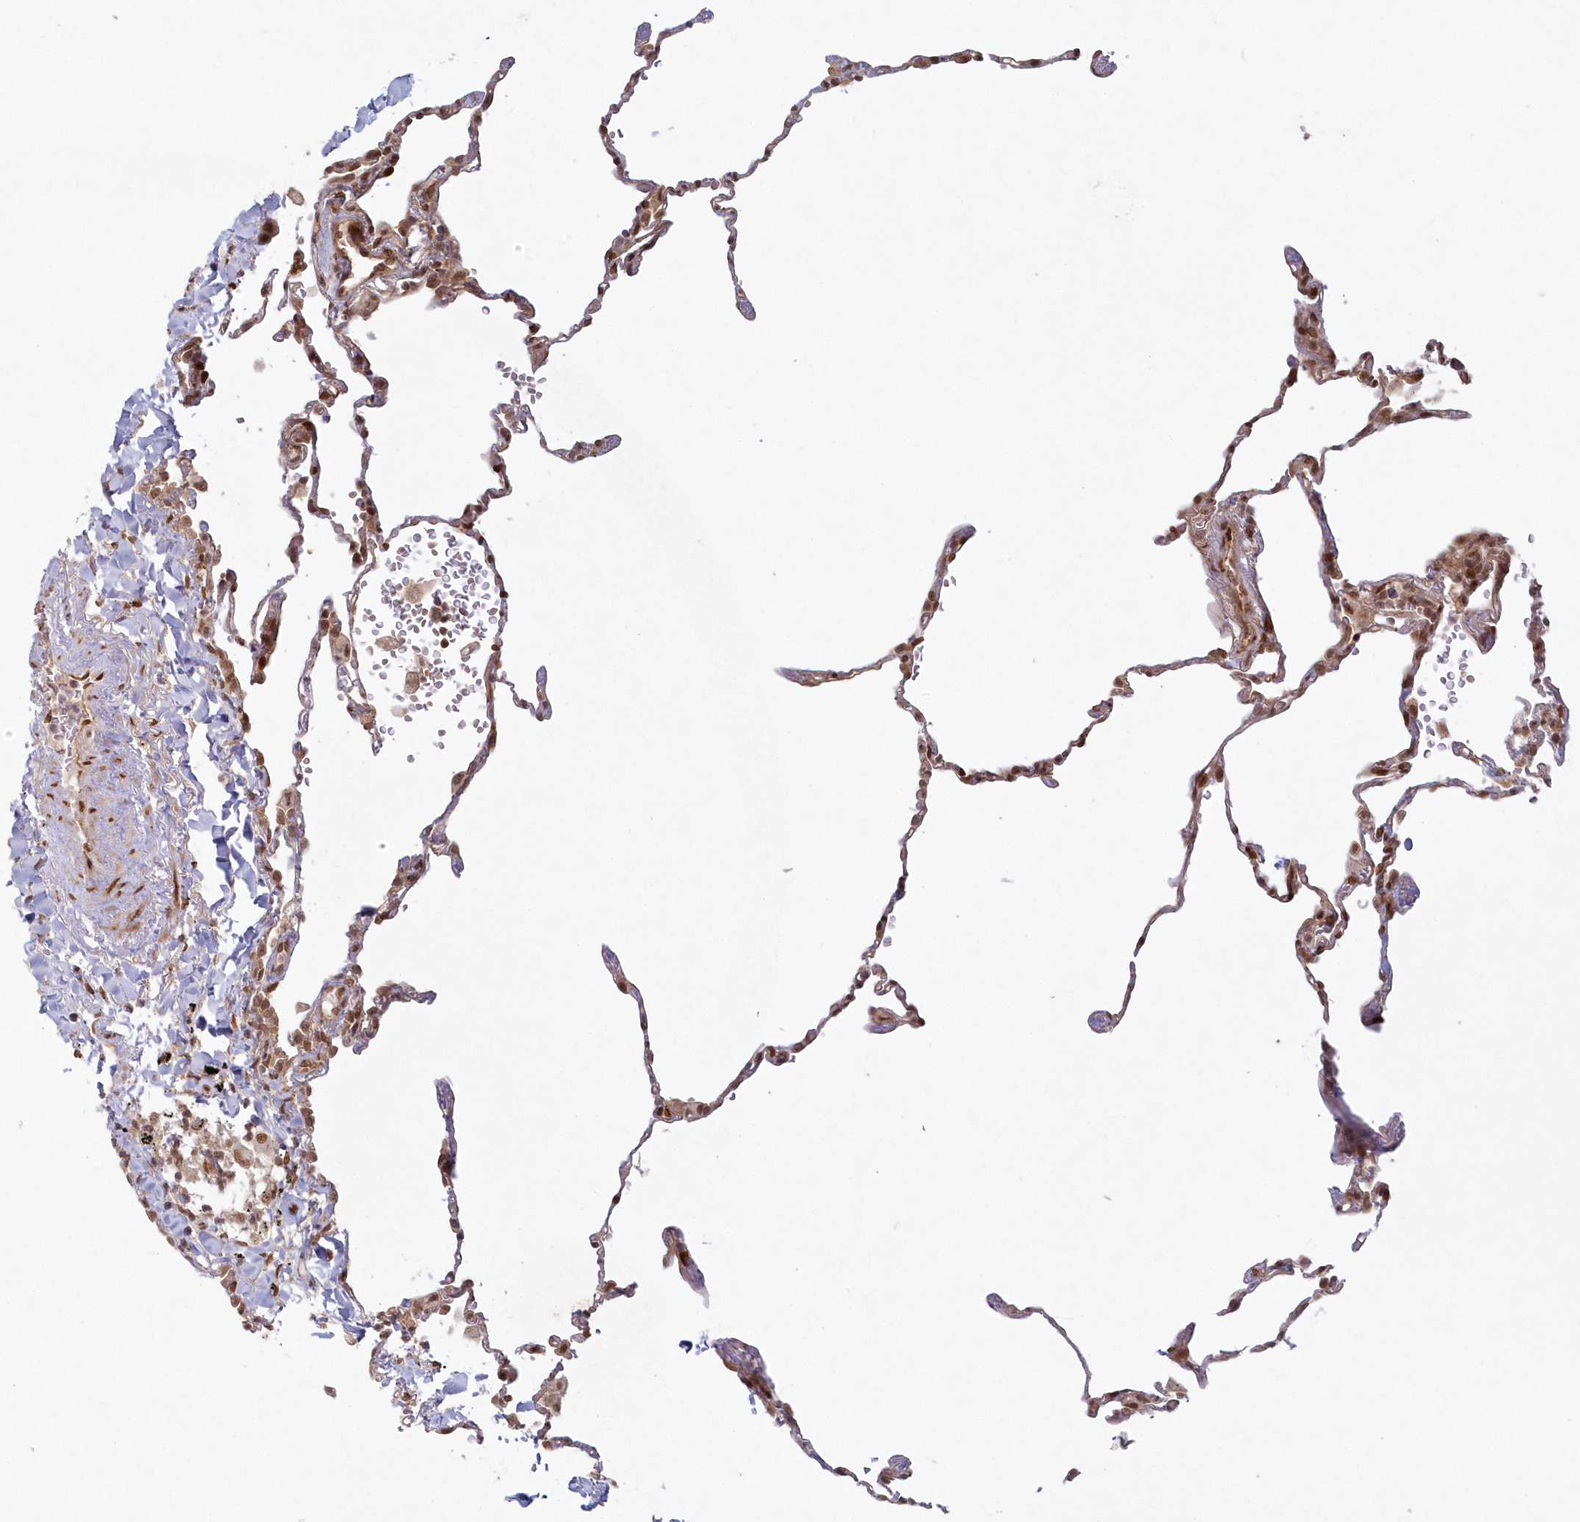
{"staining": {"intensity": "moderate", "quantity": ">75%", "location": "cytoplasmic/membranous,nuclear"}, "tissue": "lung", "cell_type": "Alveolar cells", "image_type": "normal", "snomed": [{"axis": "morphology", "description": "Normal tissue, NOS"}, {"axis": "topography", "description": "Lung"}], "caption": "Alveolar cells display medium levels of moderate cytoplasmic/membranous,nuclear staining in approximately >75% of cells in unremarkable lung.", "gene": "TOGARAM2", "patient": {"sex": "male", "age": 59}}